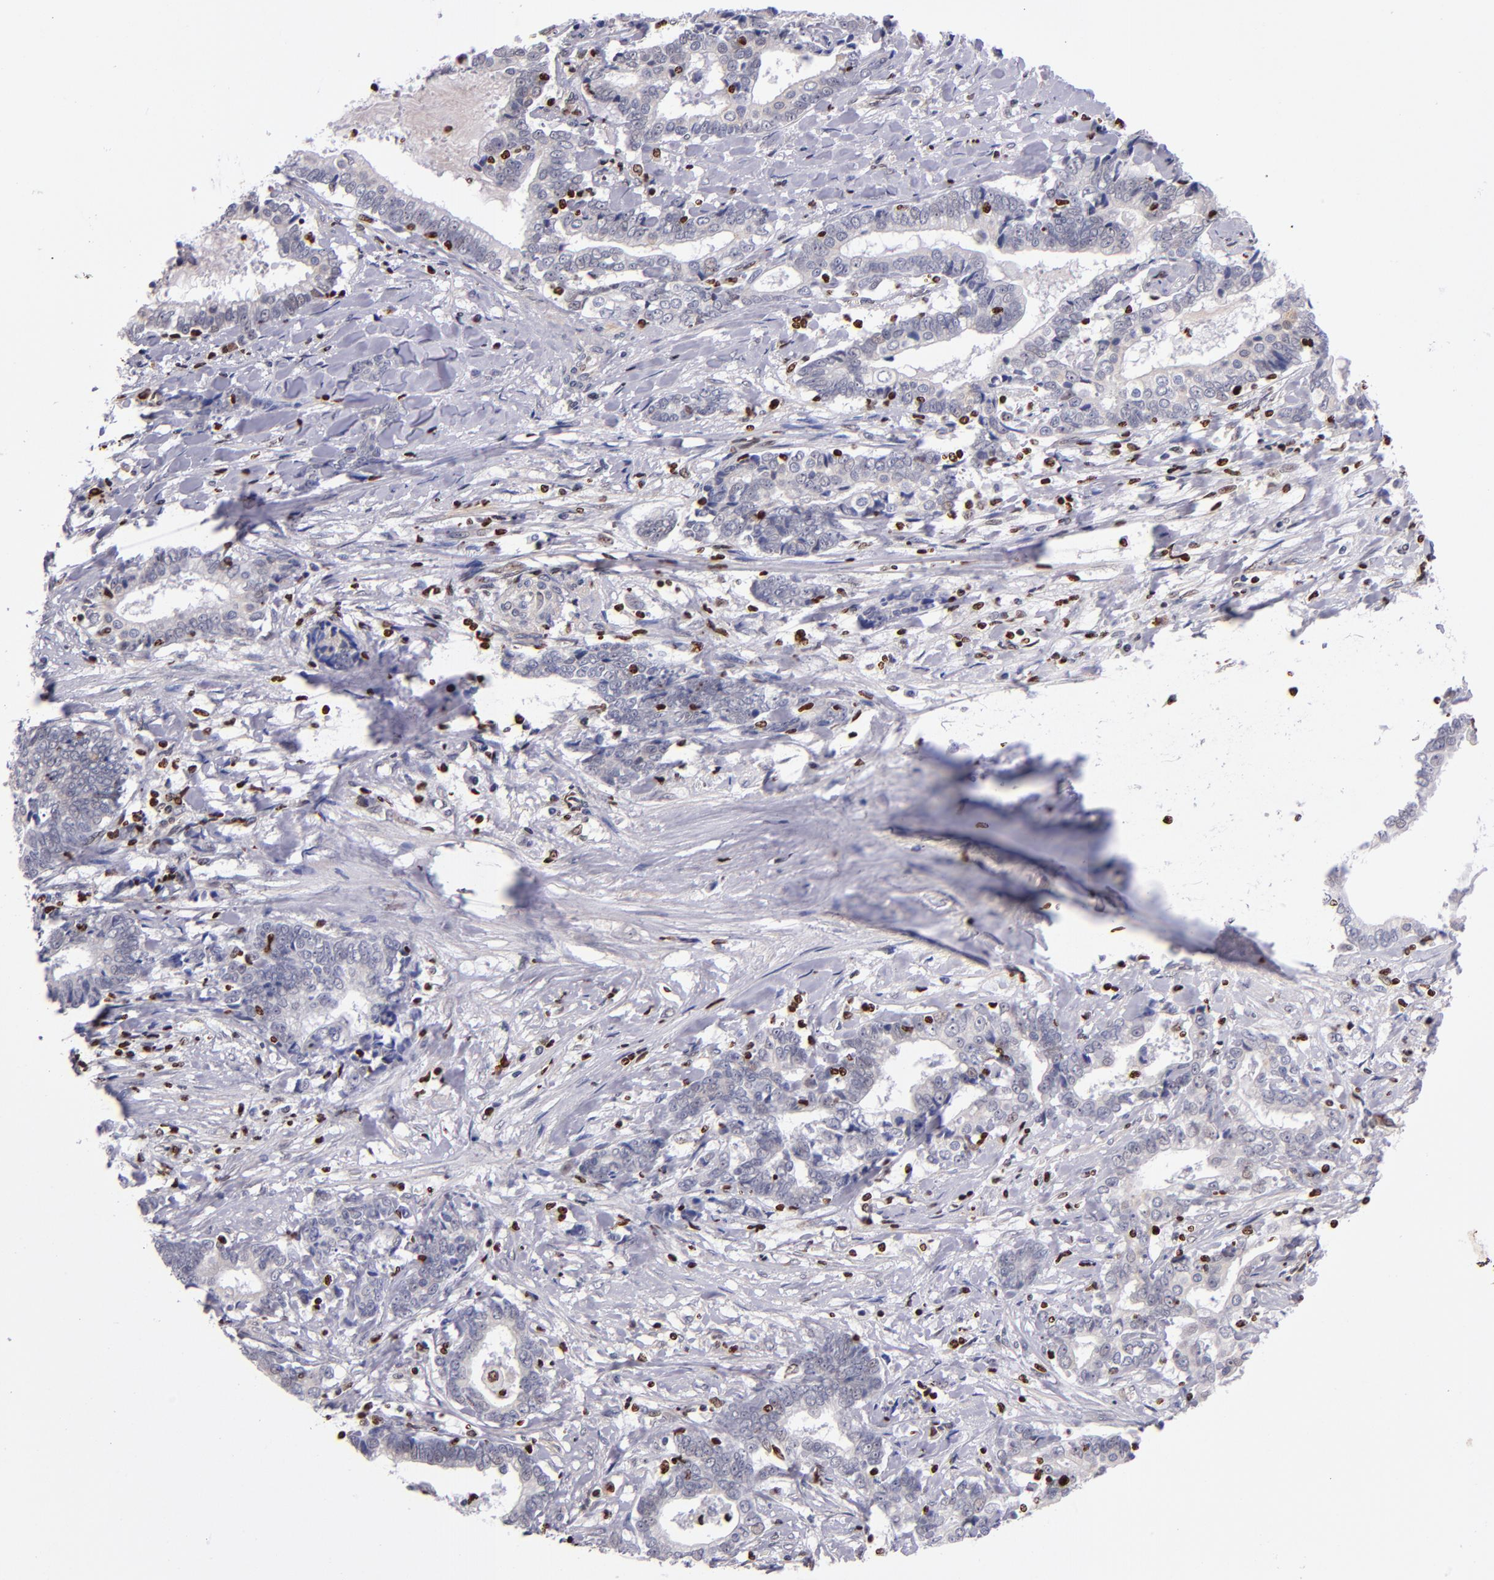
{"staining": {"intensity": "weak", "quantity": "<25%", "location": "nuclear"}, "tissue": "liver cancer", "cell_type": "Tumor cells", "image_type": "cancer", "snomed": [{"axis": "morphology", "description": "Cholangiocarcinoma"}, {"axis": "topography", "description": "Liver"}], "caption": "High power microscopy image of an immunohistochemistry (IHC) image of cholangiocarcinoma (liver), revealing no significant positivity in tumor cells. (DAB IHC visualized using brightfield microscopy, high magnification).", "gene": "CDKL5", "patient": {"sex": "male", "age": 57}}